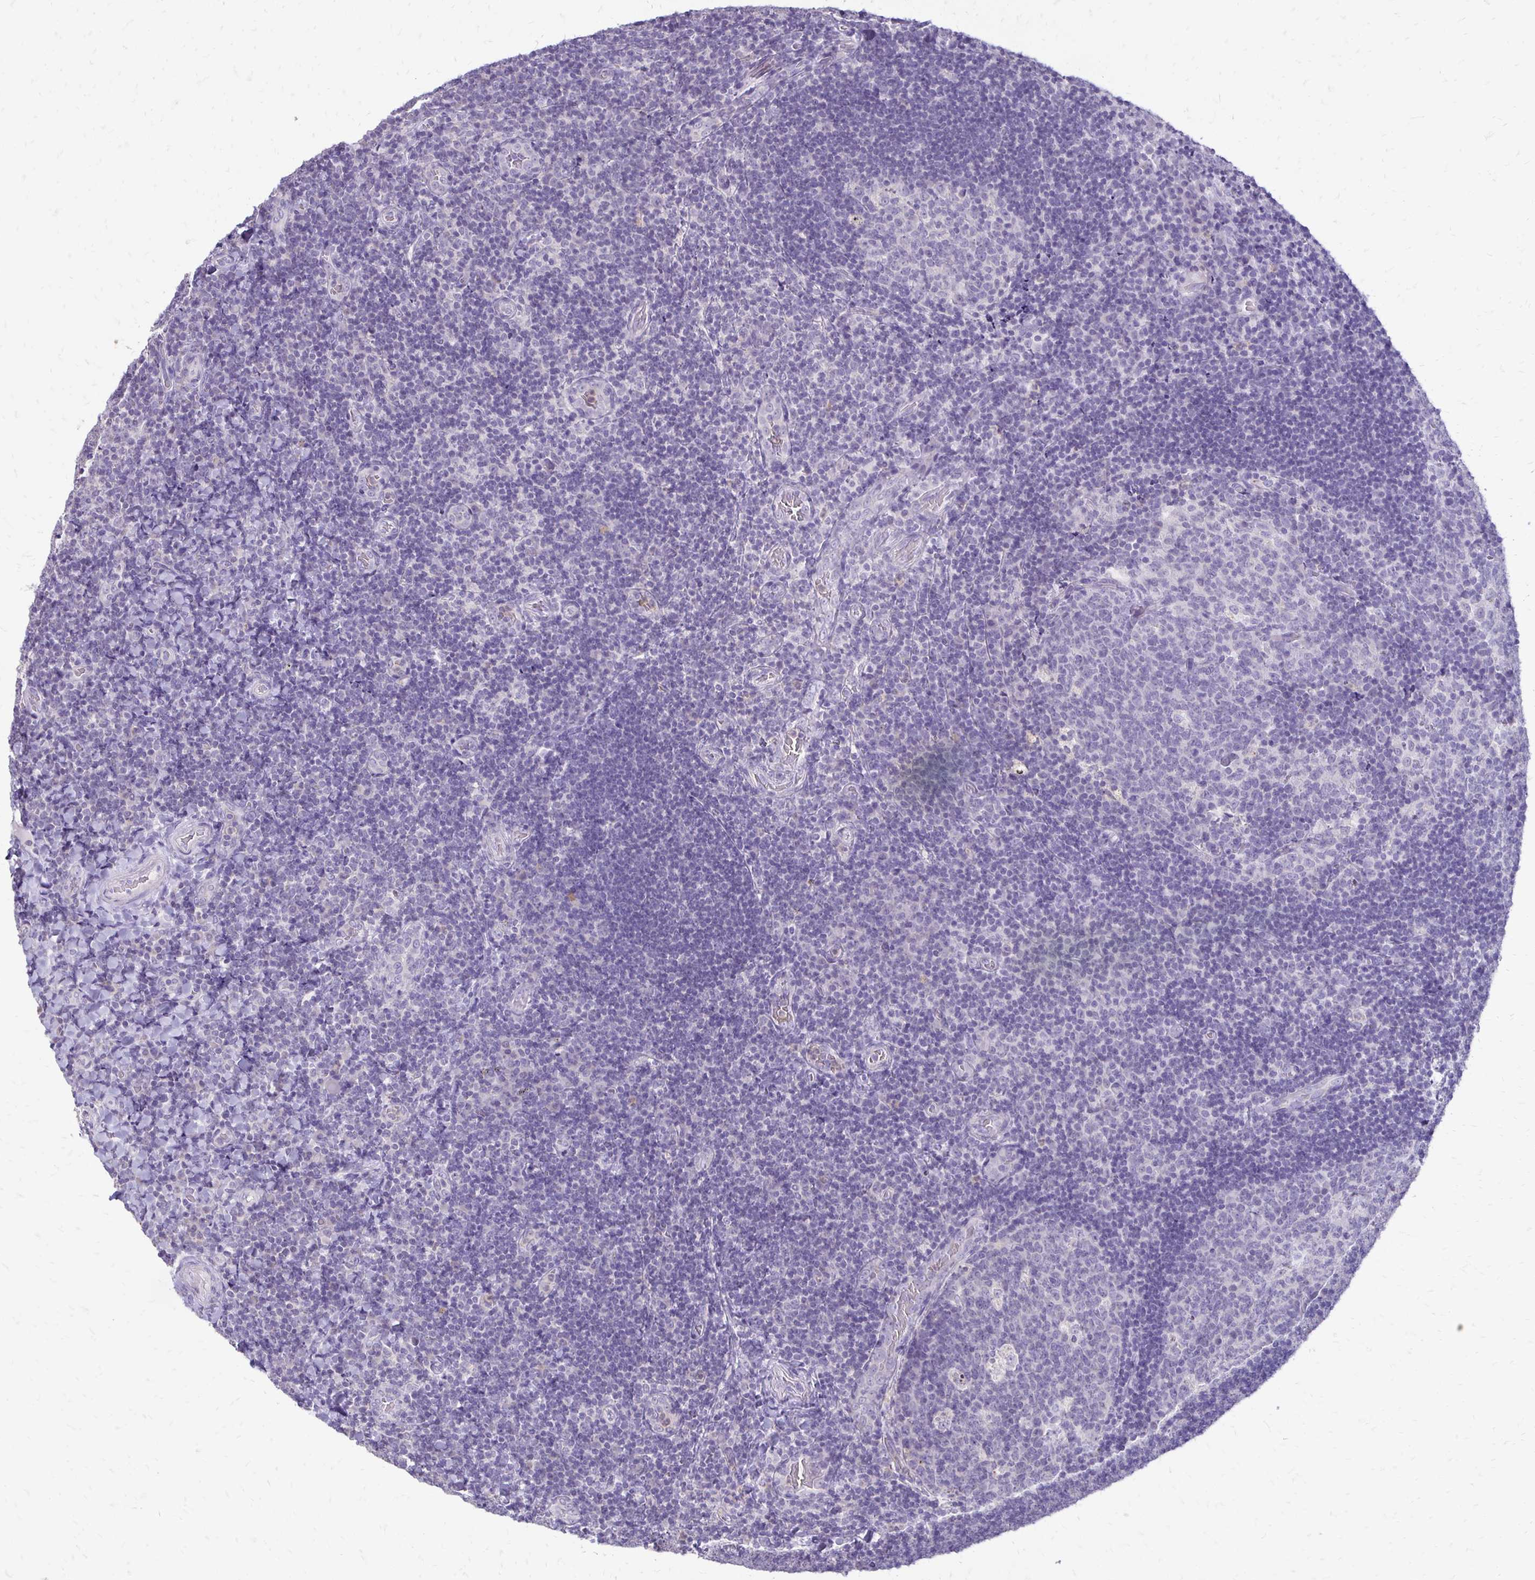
{"staining": {"intensity": "negative", "quantity": "none", "location": "none"}, "tissue": "tonsil", "cell_type": "Germinal center cells", "image_type": "normal", "snomed": [{"axis": "morphology", "description": "Normal tissue, NOS"}, {"axis": "topography", "description": "Tonsil"}], "caption": "A photomicrograph of human tonsil is negative for staining in germinal center cells. The staining was performed using DAB to visualize the protein expression in brown, while the nuclei were stained in blue with hematoxylin (Magnification: 20x).", "gene": "ALPG", "patient": {"sex": "male", "age": 17}}